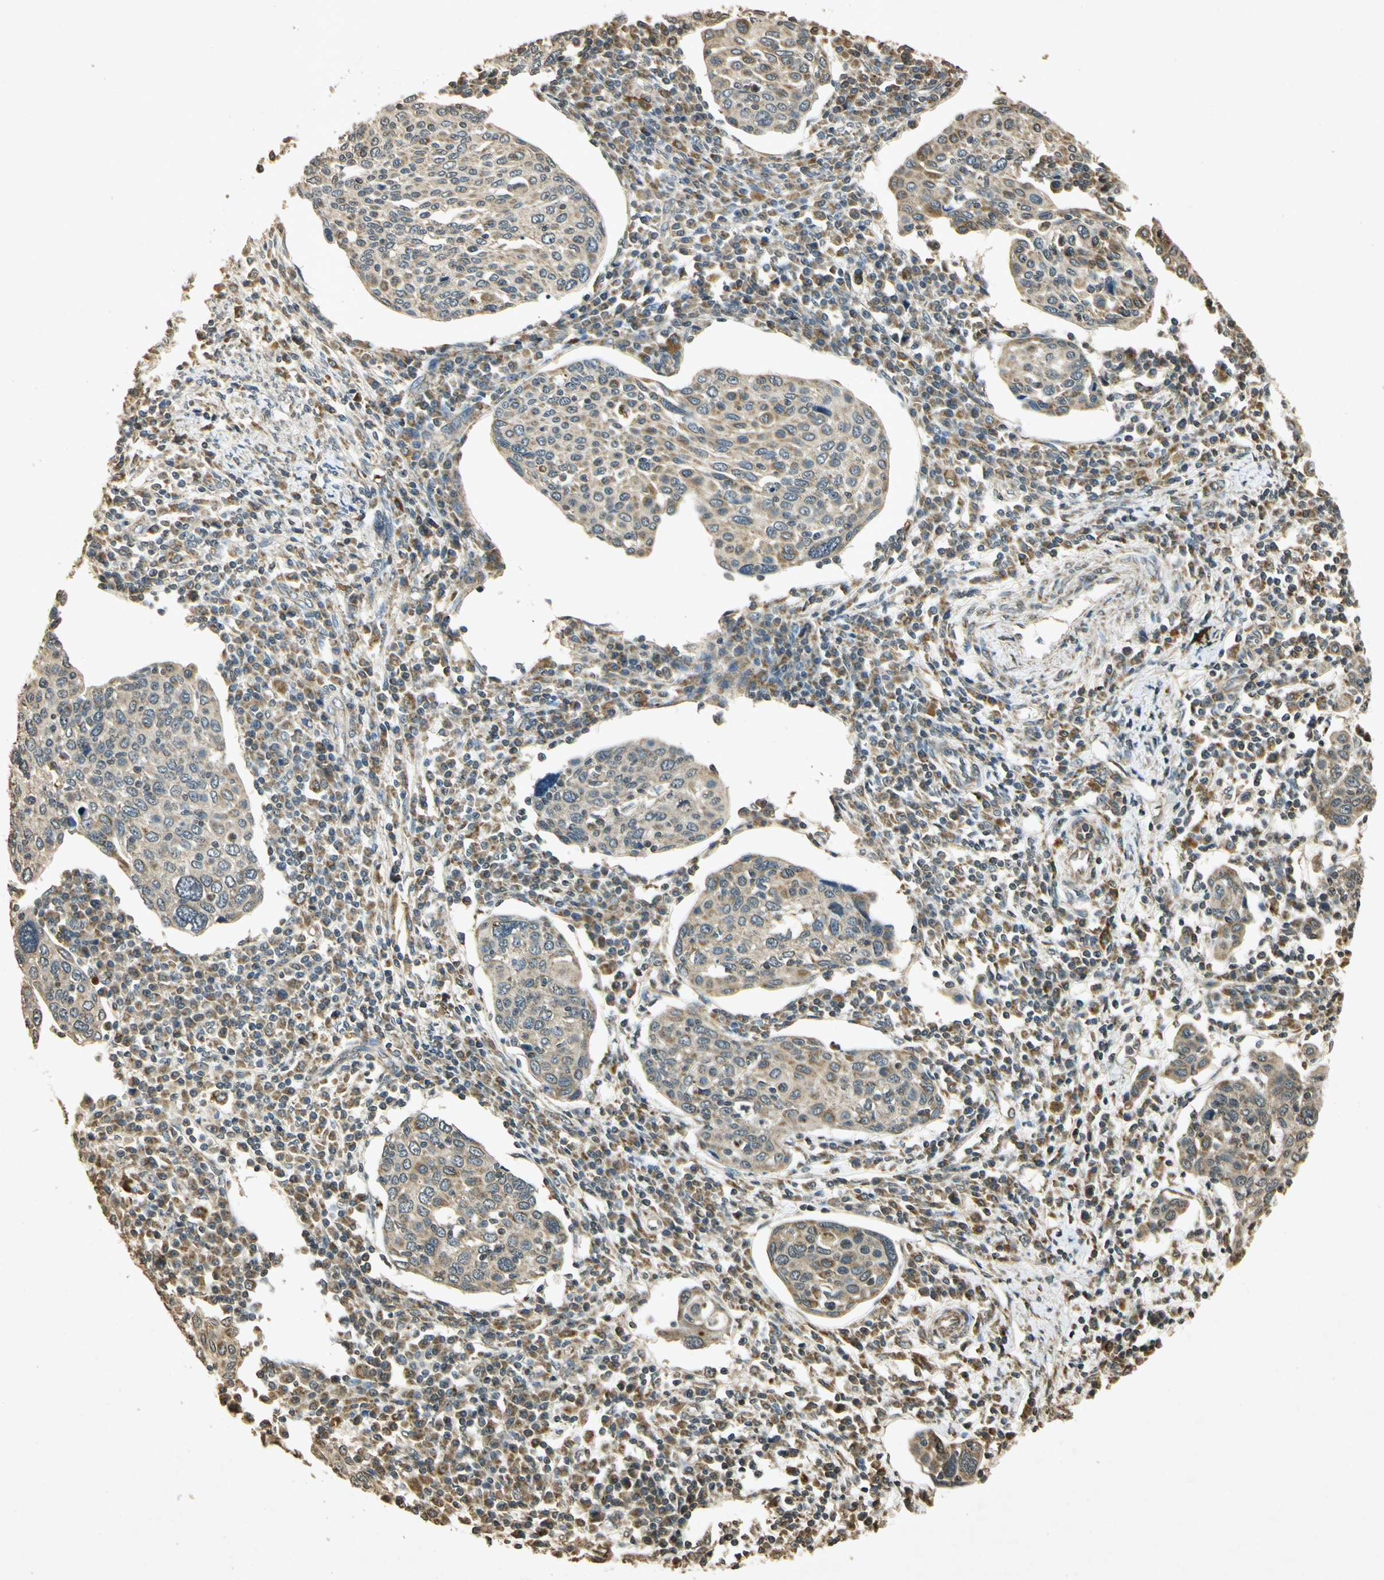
{"staining": {"intensity": "weak", "quantity": ">75%", "location": "cytoplasmic/membranous"}, "tissue": "cervical cancer", "cell_type": "Tumor cells", "image_type": "cancer", "snomed": [{"axis": "morphology", "description": "Squamous cell carcinoma, NOS"}, {"axis": "topography", "description": "Cervix"}], "caption": "Squamous cell carcinoma (cervical) stained for a protein reveals weak cytoplasmic/membranous positivity in tumor cells.", "gene": "PRDX3", "patient": {"sex": "female", "age": 40}}